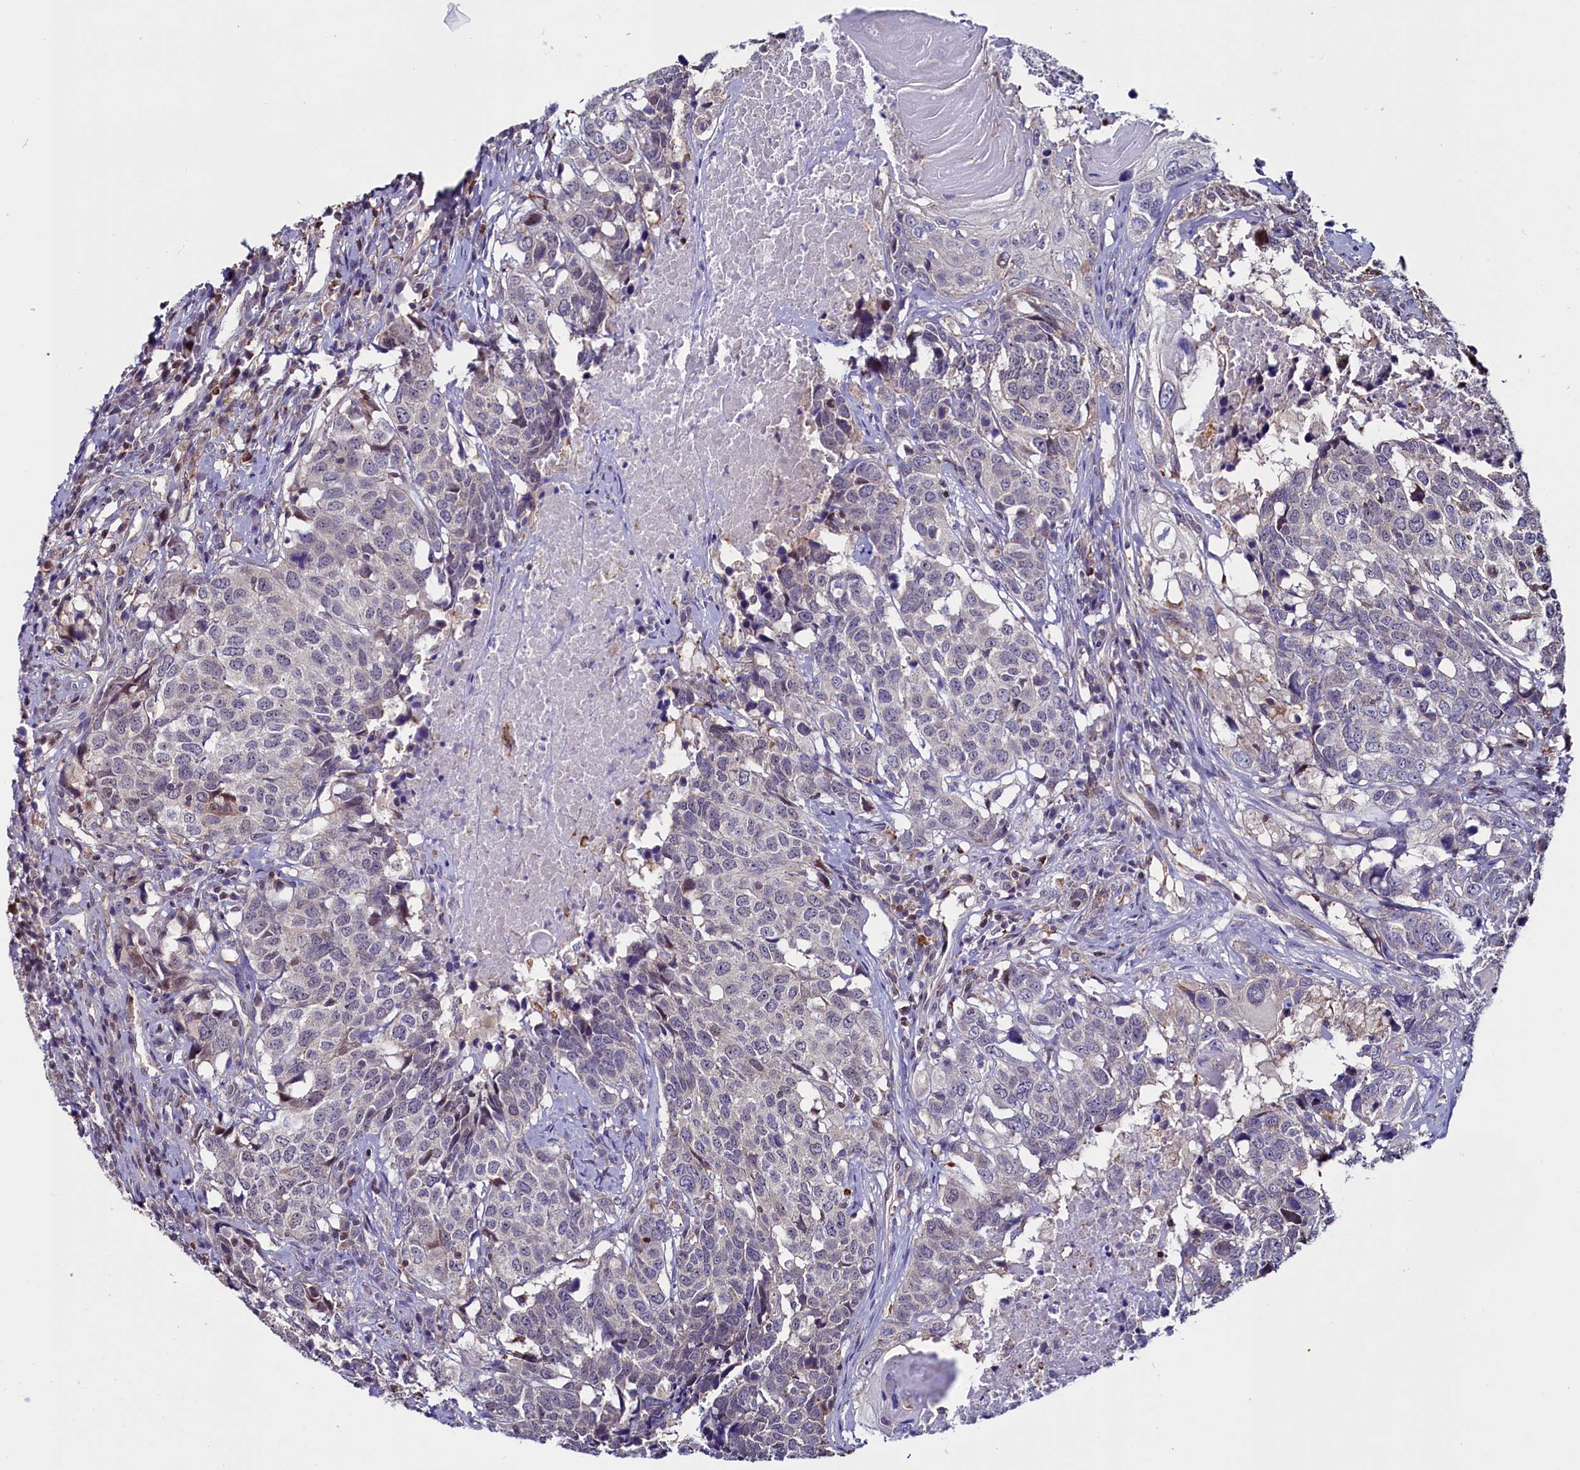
{"staining": {"intensity": "weak", "quantity": "25%-75%", "location": "cytoplasmic/membranous"}, "tissue": "head and neck cancer", "cell_type": "Tumor cells", "image_type": "cancer", "snomed": [{"axis": "morphology", "description": "Squamous cell carcinoma, NOS"}, {"axis": "topography", "description": "Head-Neck"}], "caption": "Immunohistochemical staining of head and neck cancer shows low levels of weak cytoplasmic/membranous protein staining in approximately 25%-75% of tumor cells. (DAB IHC, brown staining for protein, blue staining for nuclei).", "gene": "CIAPIN1", "patient": {"sex": "male", "age": 66}}